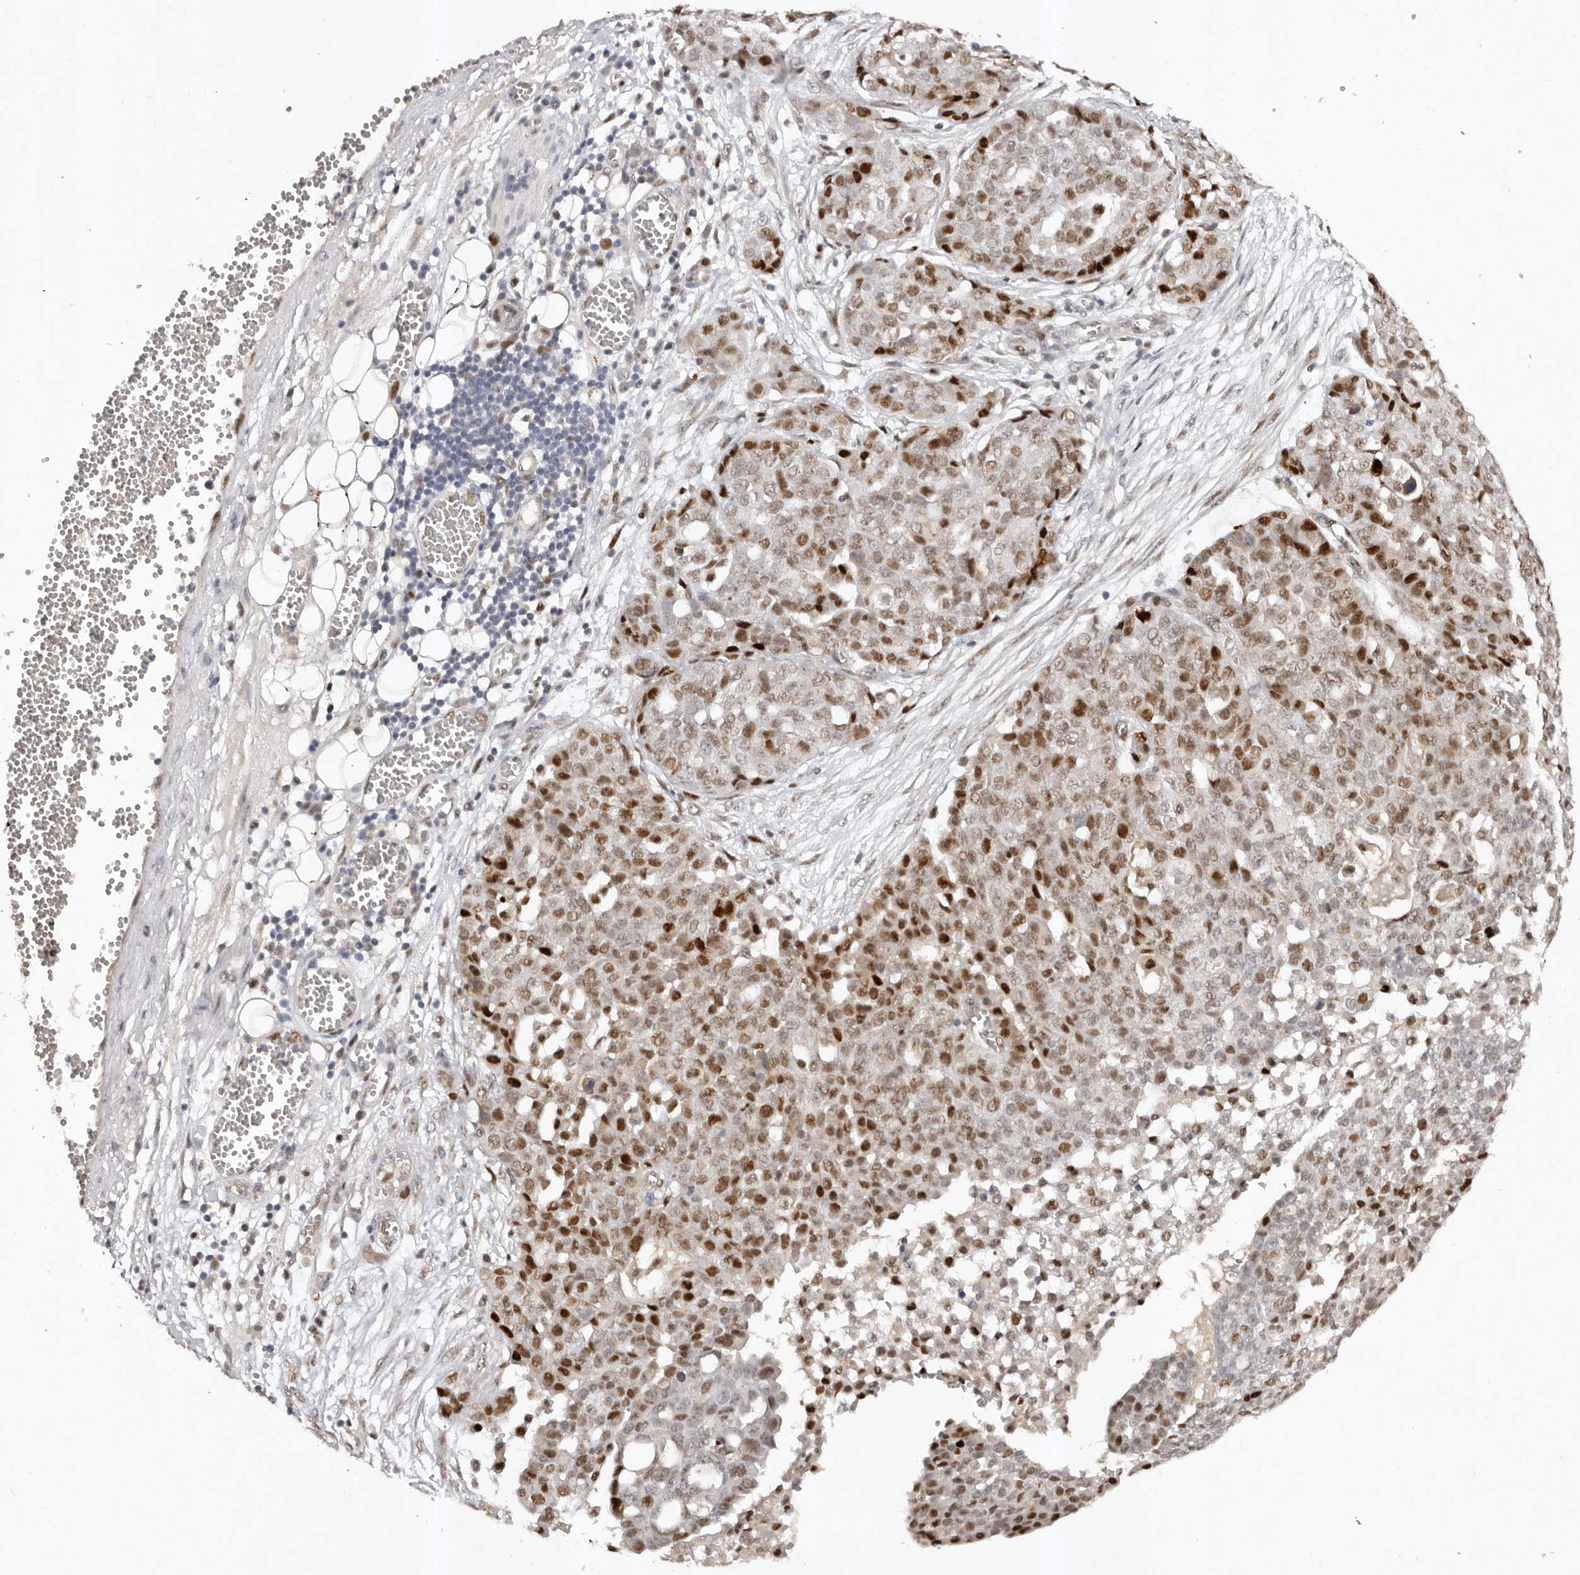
{"staining": {"intensity": "moderate", "quantity": ">75%", "location": "nuclear"}, "tissue": "ovarian cancer", "cell_type": "Tumor cells", "image_type": "cancer", "snomed": [{"axis": "morphology", "description": "Cystadenocarcinoma, serous, NOS"}, {"axis": "topography", "description": "Soft tissue"}, {"axis": "topography", "description": "Ovary"}], "caption": "DAB (3,3'-diaminobenzidine) immunohistochemical staining of human ovarian cancer (serous cystadenocarcinoma) exhibits moderate nuclear protein staining in approximately >75% of tumor cells.", "gene": "KLF7", "patient": {"sex": "female", "age": 57}}